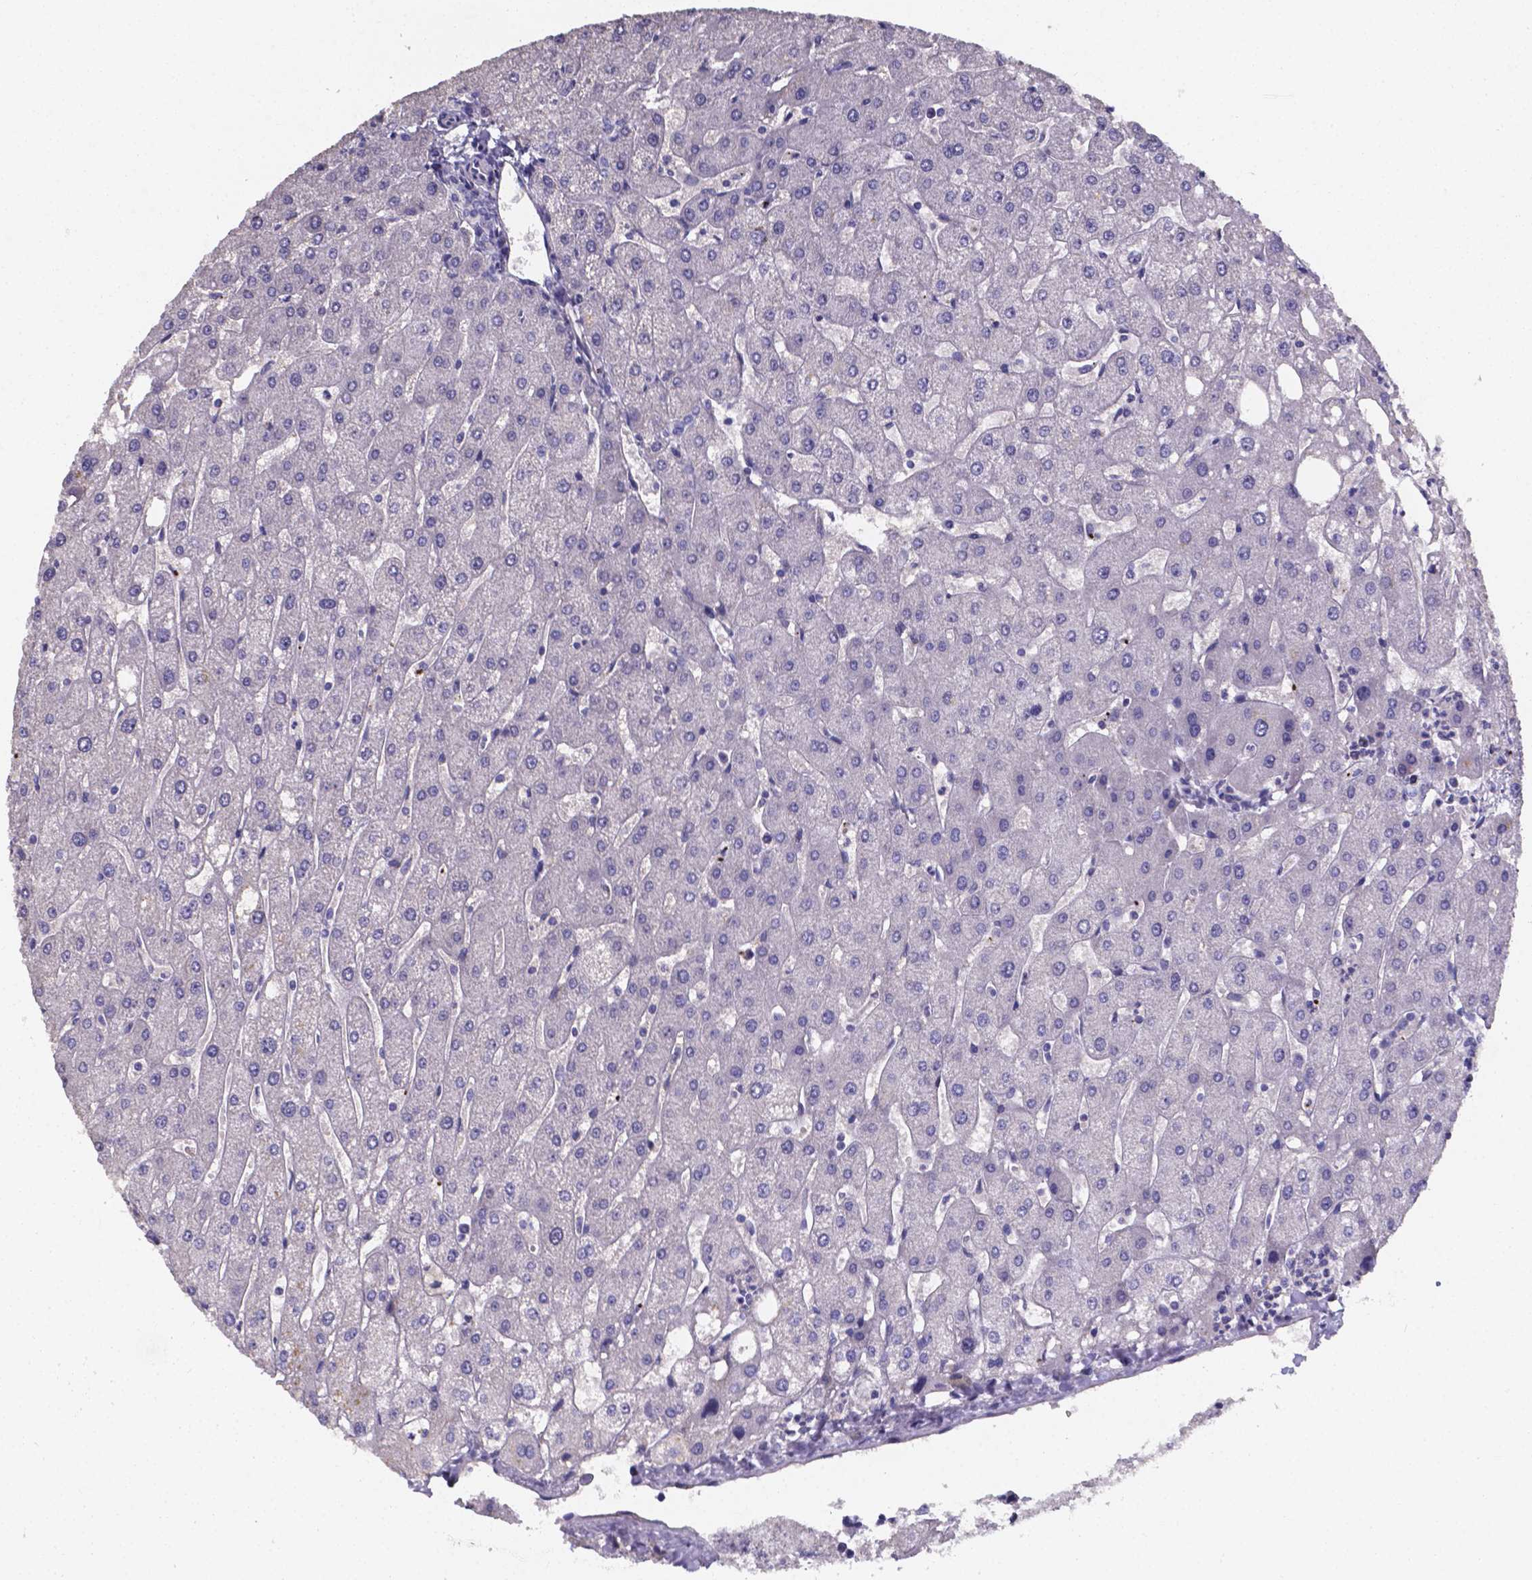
{"staining": {"intensity": "negative", "quantity": "none", "location": "none"}, "tissue": "liver", "cell_type": "Cholangiocytes", "image_type": "normal", "snomed": [{"axis": "morphology", "description": "Normal tissue, NOS"}, {"axis": "topography", "description": "Liver"}], "caption": "Immunohistochemistry of benign human liver exhibits no positivity in cholangiocytes.", "gene": "CACNG8", "patient": {"sex": "male", "age": 67}}